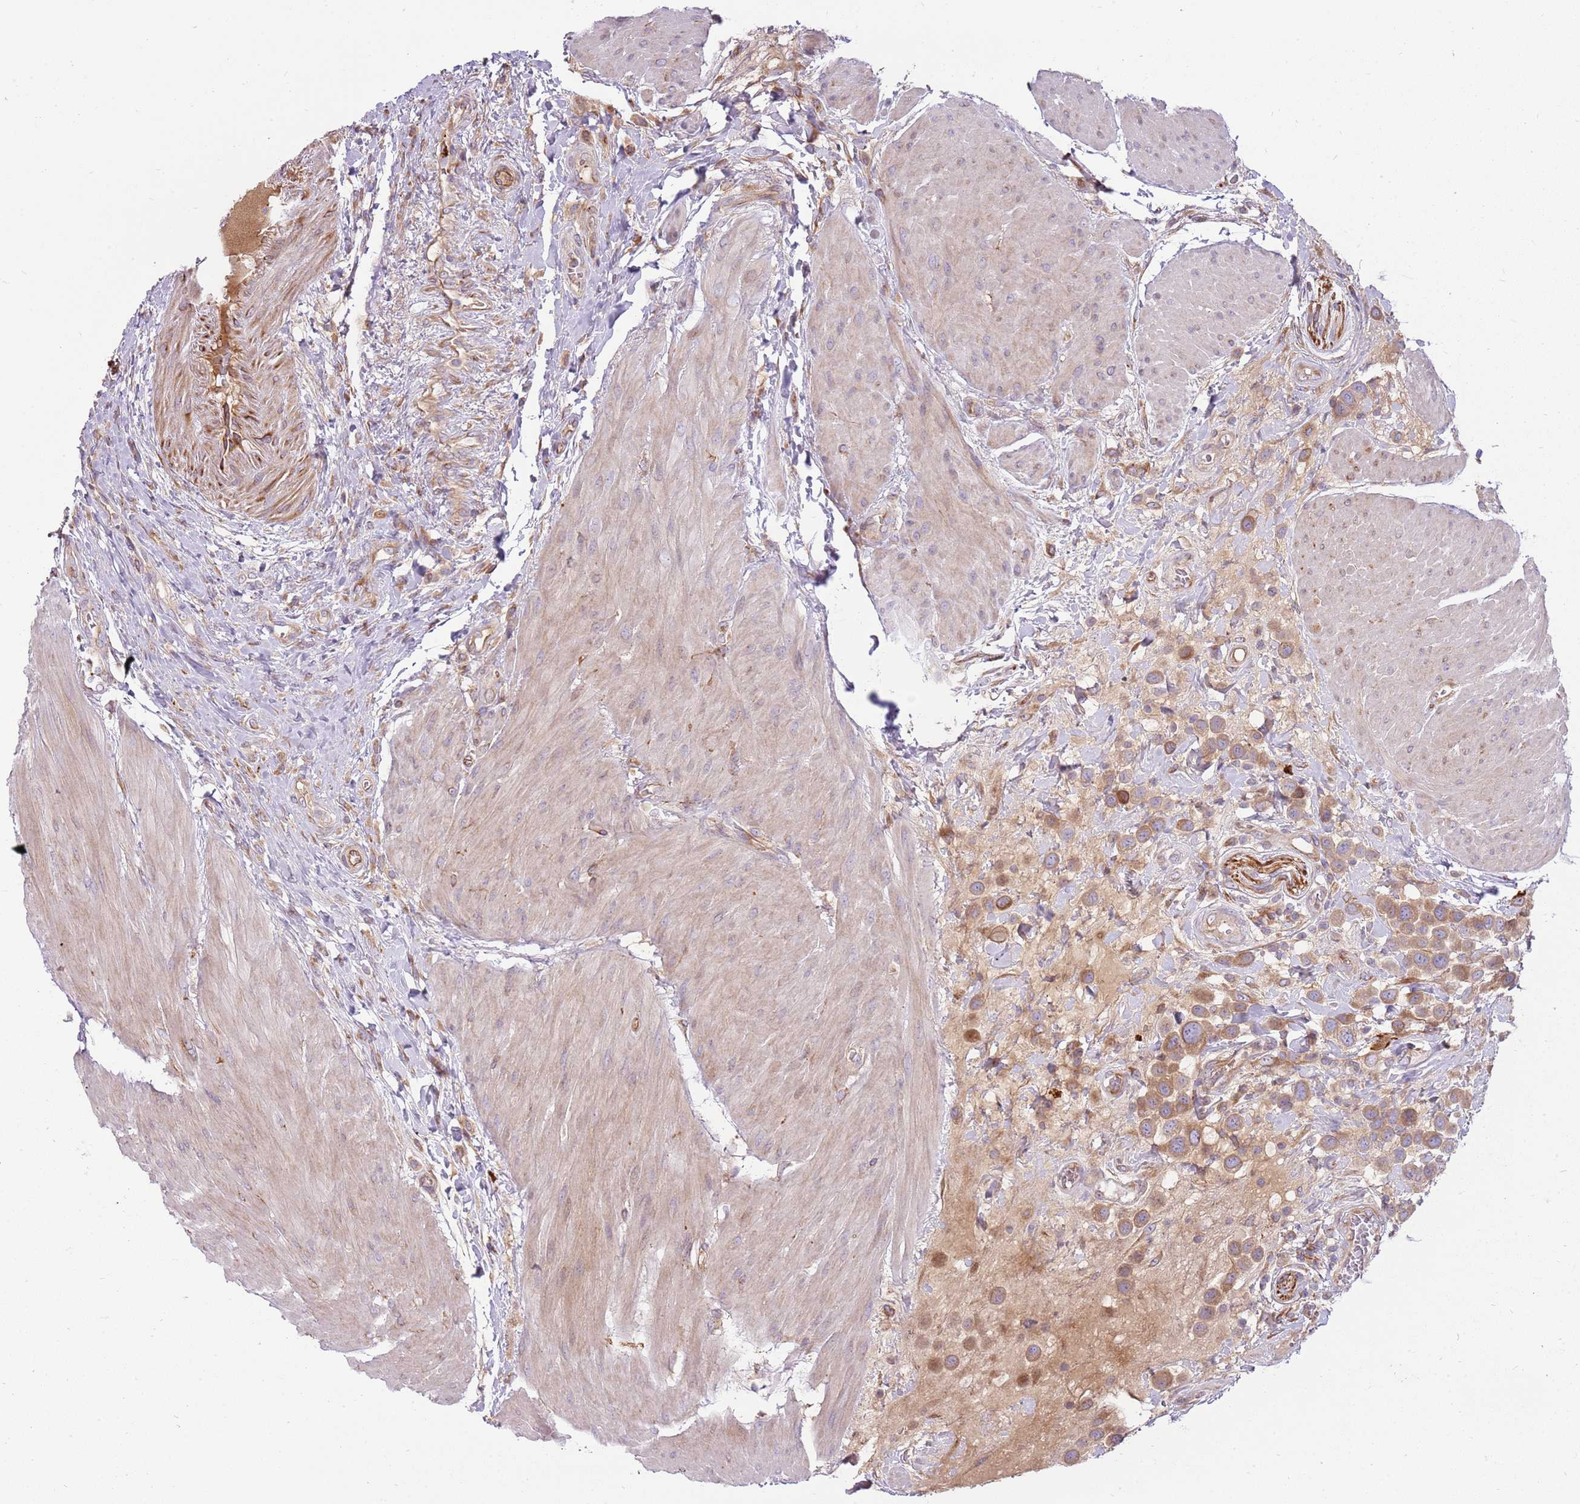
{"staining": {"intensity": "moderate", "quantity": ">75%", "location": "cytoplasmic/membranous"}, "tissue": "urothelial cancer", "cell_type": "Tumor cells", "image_type": "cancer", "snomed": [{"axis": "morphology", "description": "Urothelial carcinoma, High grade"}, {"axis": "topography", "description": "Urinary bladder"}], "caption": "Urothelial cancer tissue exhibits moderate cytoplasmic/membranous staining in about >75% of tumor cells, visualized by immunohistochemistry.", "gene": "EMC1", "patient": {"sex": "male", "age": 50}}